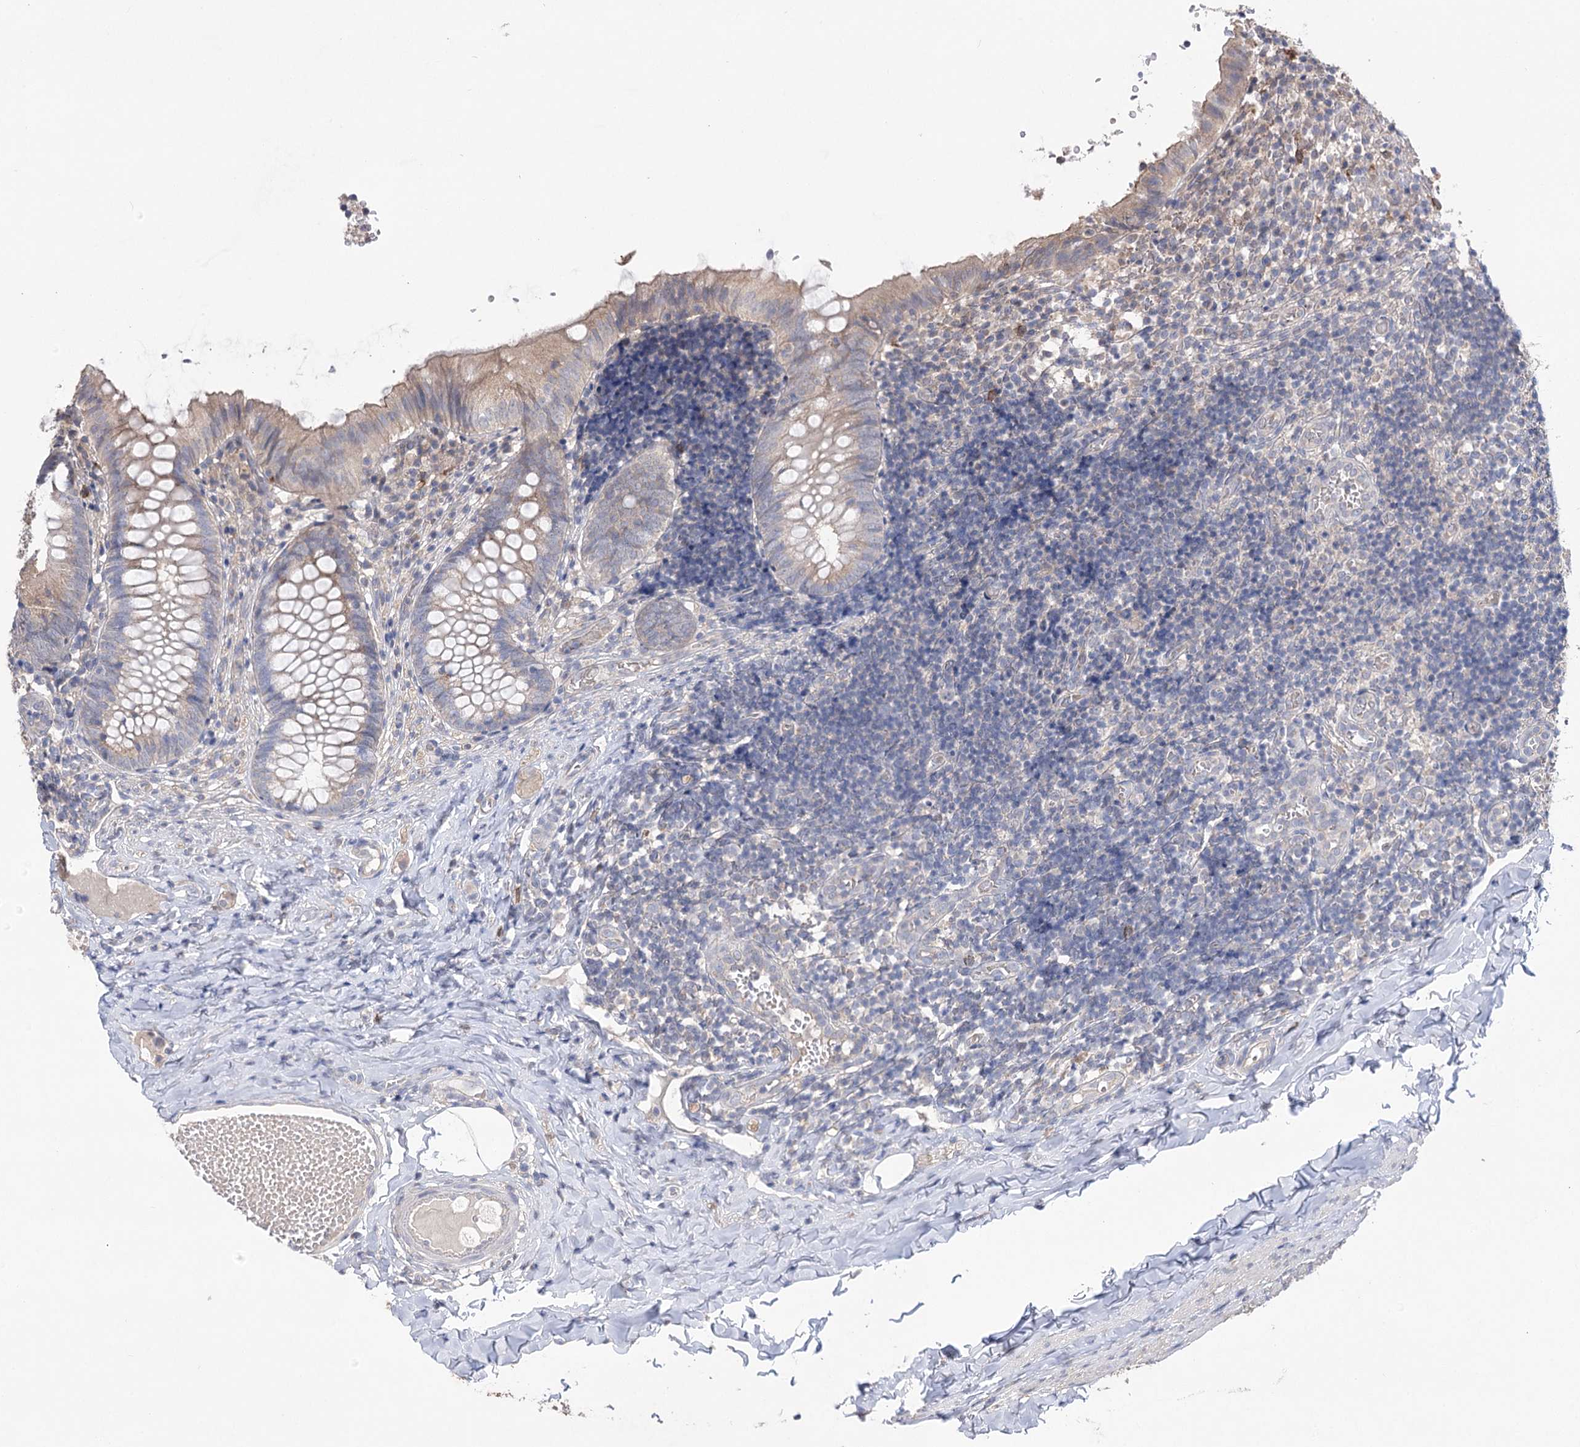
{"staining": {"intensity": "moderate", "quantity": "25%-75%", "location": "cytoplasmic/membranous"}, "tissue": "appendix", "cell_type": "Glandular cells", "image_type": "normal", "snomed": [{"axis": "morphology", "description": "Normal tissue, NOS"}, {"axis": "topography", "description": "Appendix"}], "caption": "High-power microscopy captured an immunohistochemistry (IHC) image of unremarkable appendix, revealing moderate cytoplasmic/membranous positivity in about 25%-75% of glandular cells. The protein is stained brown, and the nuclei are stained in blue (DAB IHC with brightfield microscopy, high magnification).", "gene": "AURKC", "patient": {"sex": "male", "age": 8}}